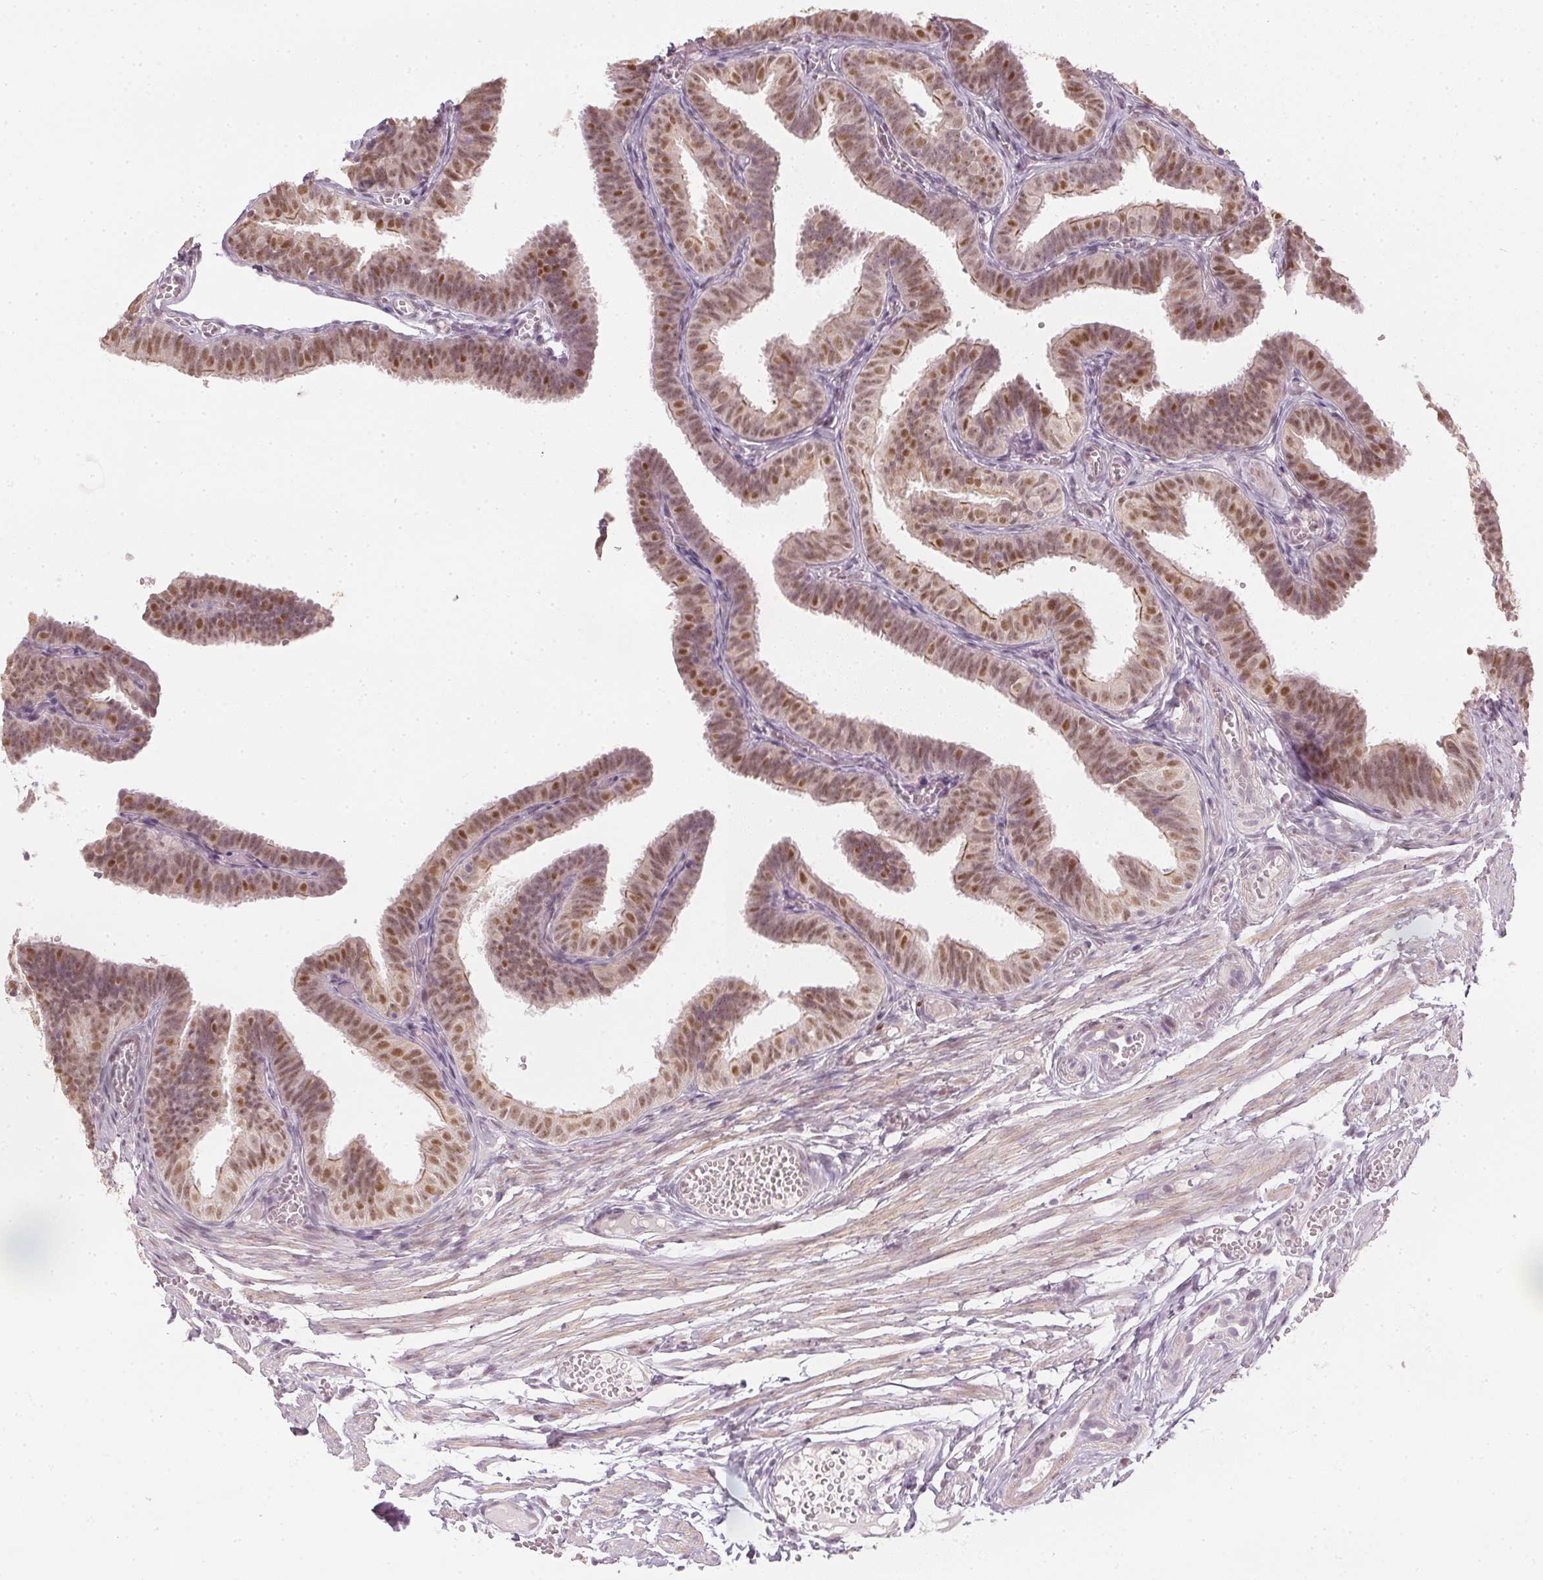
{"staining": {"intensity": "moderate", "quantity": "25%-75%", "location": "nuclear"}, "tissue": "fallopian tube", "cell_type": "Glandular cells", "image_type": "normal", "snomed": [{"axis": "morphology", "description": "Normal tissue, NOS"}, {"axis": "topography", "description": "Fallopian tube"}], "caption": "This is a micrograph of IHC staining of unremarkable fallopian tube, which shows moderate expression in the nuclear of glandular cells.", "gene": "ENSG00000267001", "patient": {"sex": "female", "age": 25}}